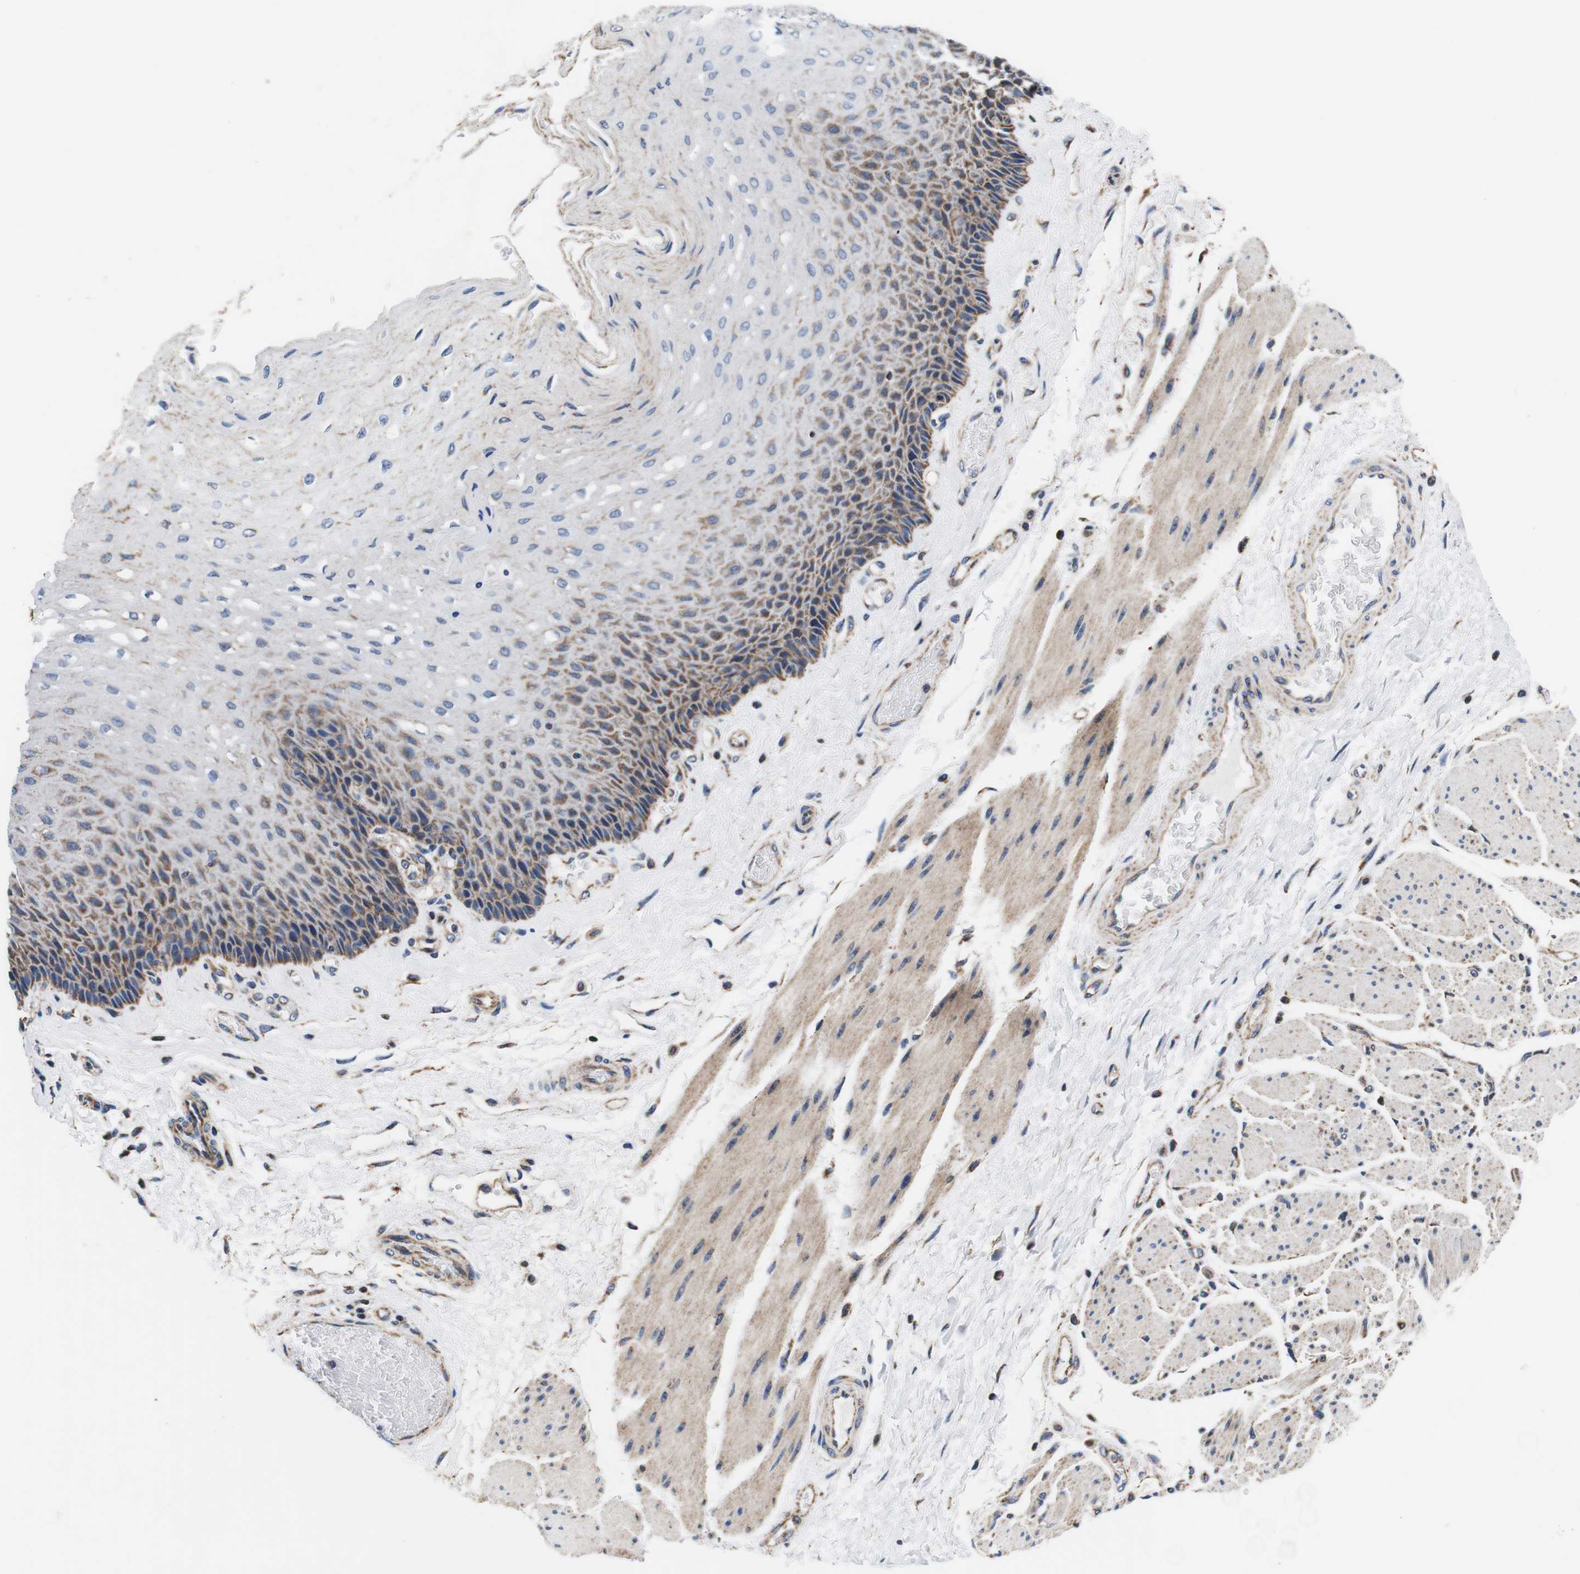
{"staining": {"intensity": "moderate", "quantity": "25%-75%", "location": "cytoplasmic/membranous"}, "tissue": "esophagus", "cell_type": "Squamous epithelial cells", "image_type": "normal", "snomed": [{"axis": "morphology", "description": "Normal tissue, NOS"}, {"axis": "topography", "description": "Esophagus"}], "caption": "Immunohistochemistry micrograph of benign esophagus stained for a protein (brown), which shows medium levels of moderate cytoplasmic/membranous expression in about 25%-75% of squamous epithelial cells.", "gene": "LRP4", "patient": {"sex": "female", "age": 72}}